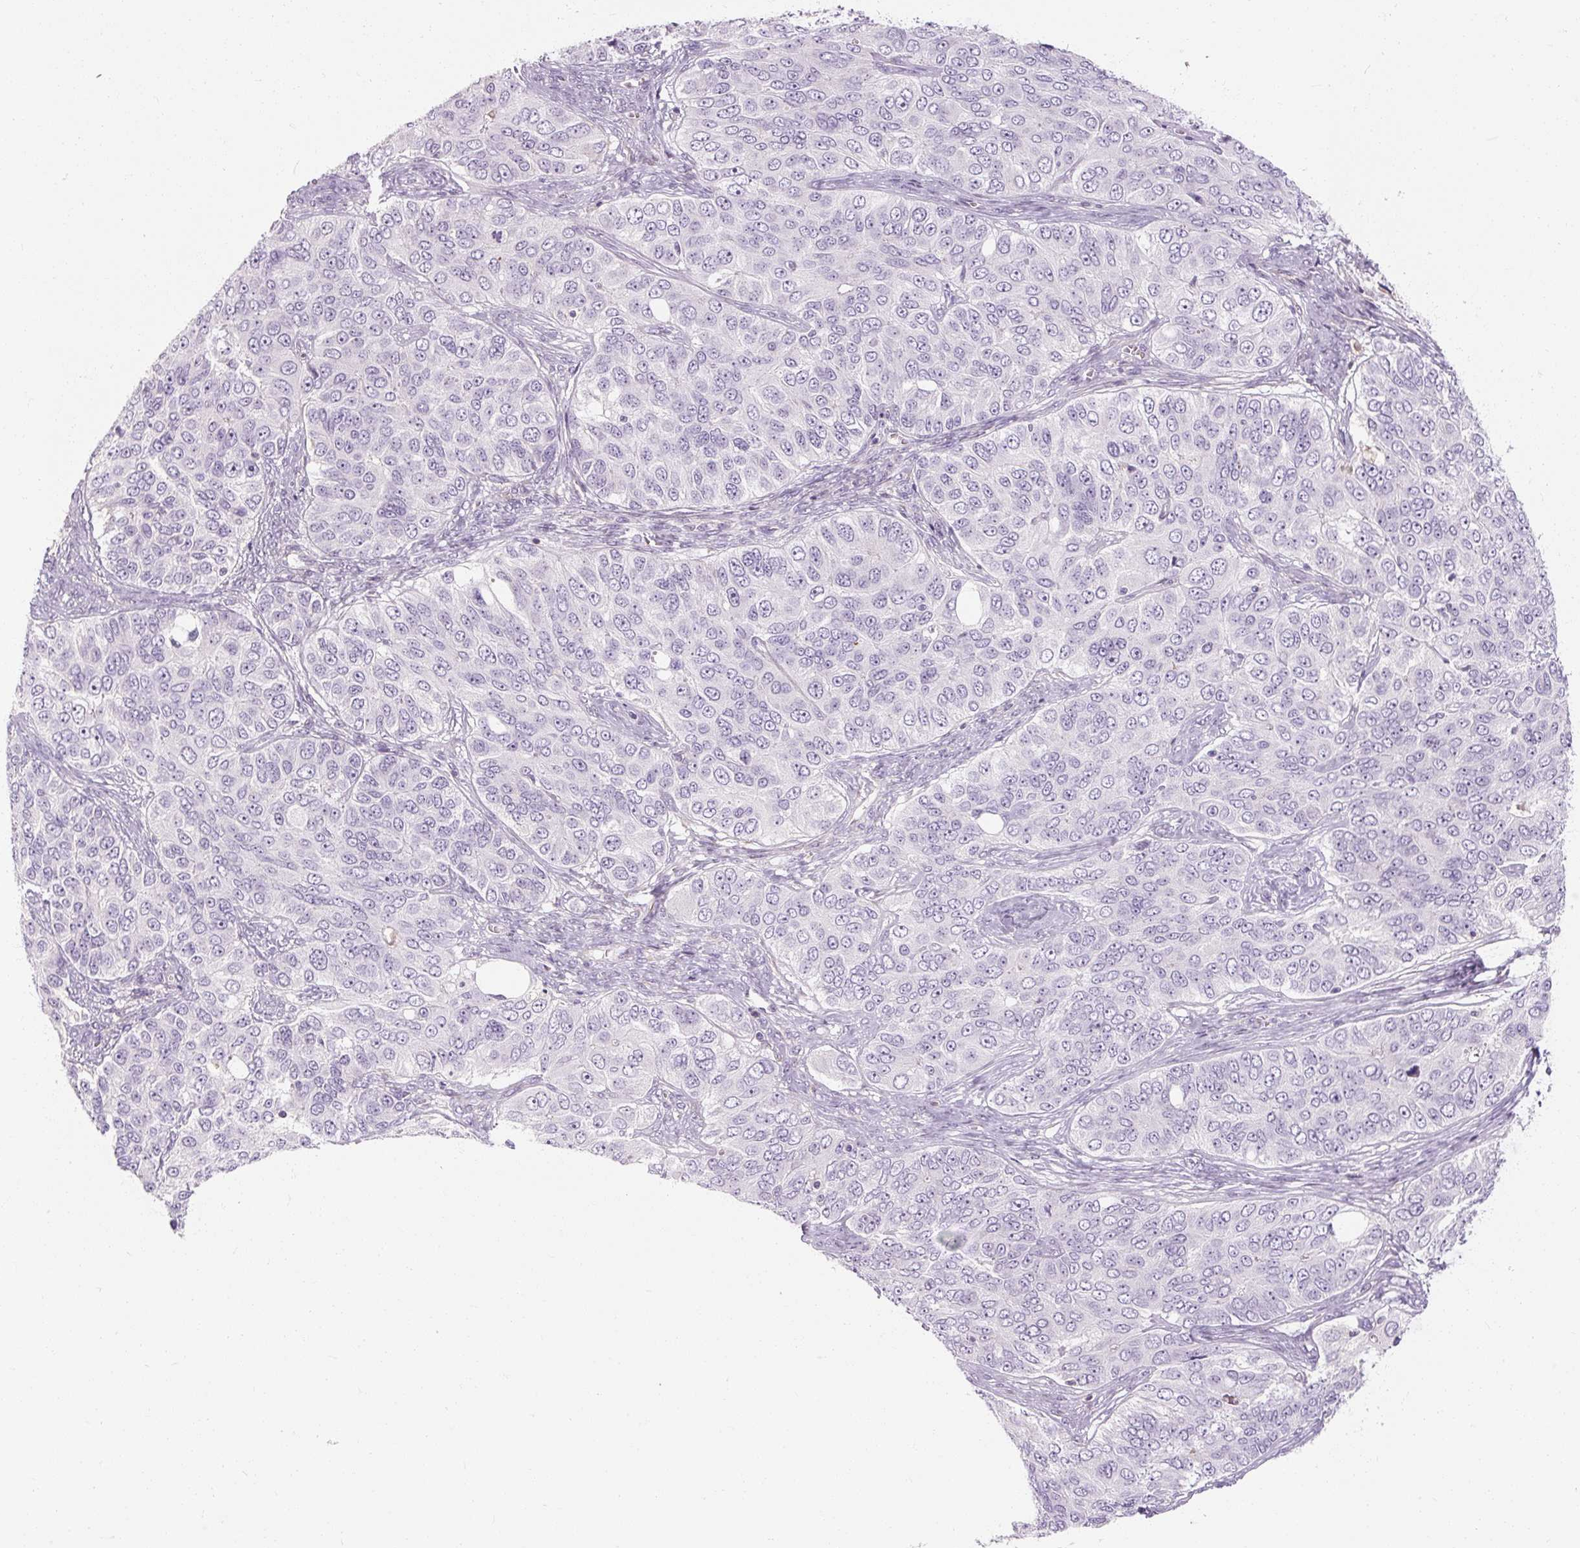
{"staining": {"intensity": "negative", "quantity": "none", "location": "none"}, "tissue": "ovarian cancer", "cell_type": "Tumor cells", "image_type": "cancer", "snomed": [{"axis": "morphology", "description": "Carcinoma, endometroid"}, {"axis": "topography", "description": "Ovary"}], "caption": "DAB immunohistochemical staining of ovarian endometroid carcinoma shows no significant positivity in tumor cells.", "gene": "NFE2L3", "patient": {"sex": "female", "age": 51}}